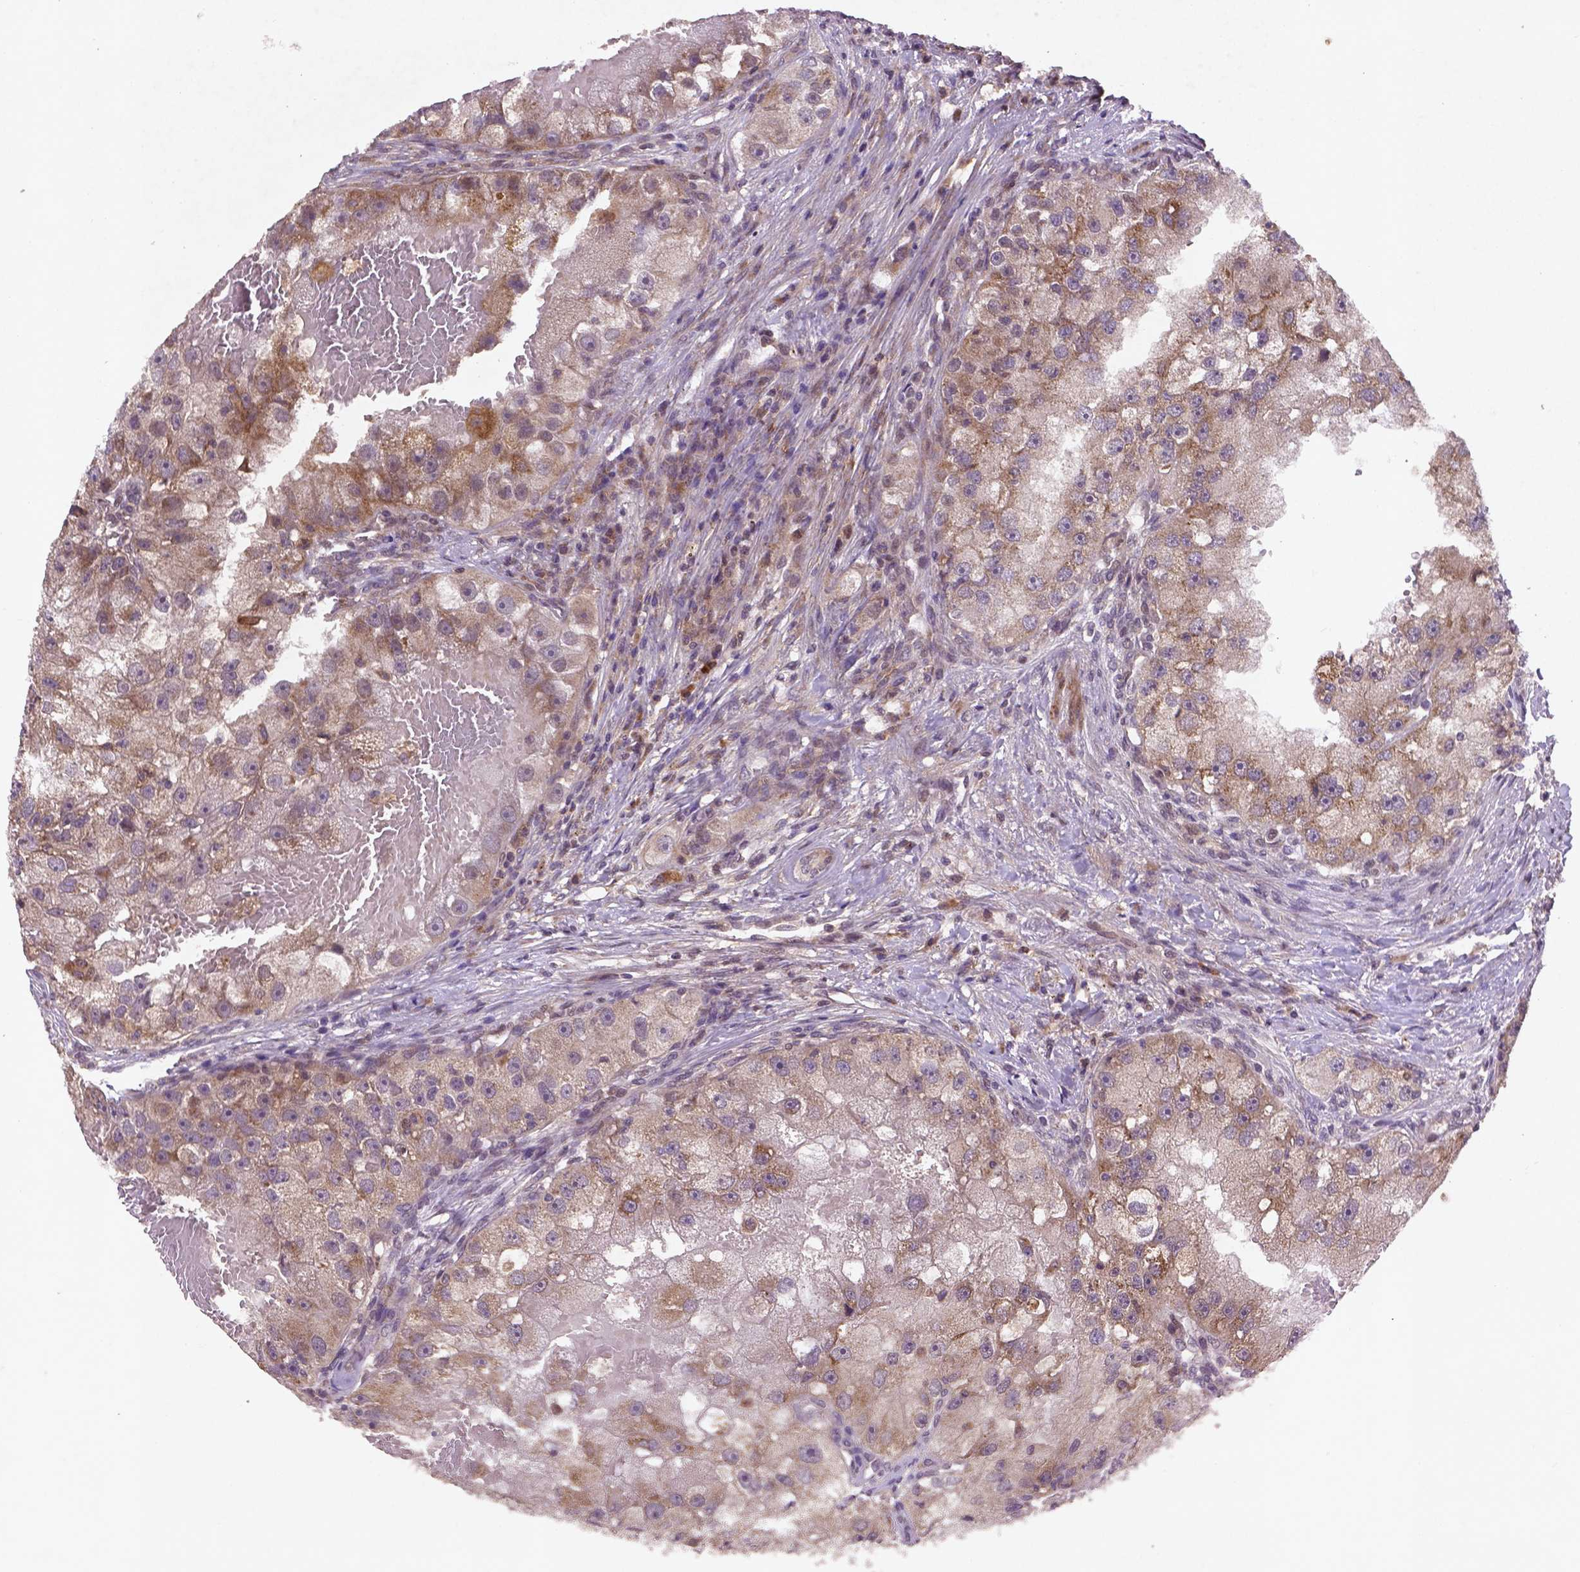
{"staining": {"intensity": "moderate", "quantity": "<25%", "location": "cytoplasmic/membranous"}, "tissue": "renal cancer", "cell_type": "Tumor cells", "image_type": "cancer", "snomed": [{"axis": "morphology", "description": "Adenocarcinoma, NOS"}, {"axis": "topography", "description": "Kidney"}], "caption": "The image displays immunohistochemical staining of renal cancer. There is moderate cytoplasmic/membranous staining is identified in about <25% of tumor cells. (DAB (3,3'-diaminobenzidine) = brown stain, brightfield microscopy at high magnification).", "gene": "NIPAL2", "patient": {"sex": "male", "age": 63}}